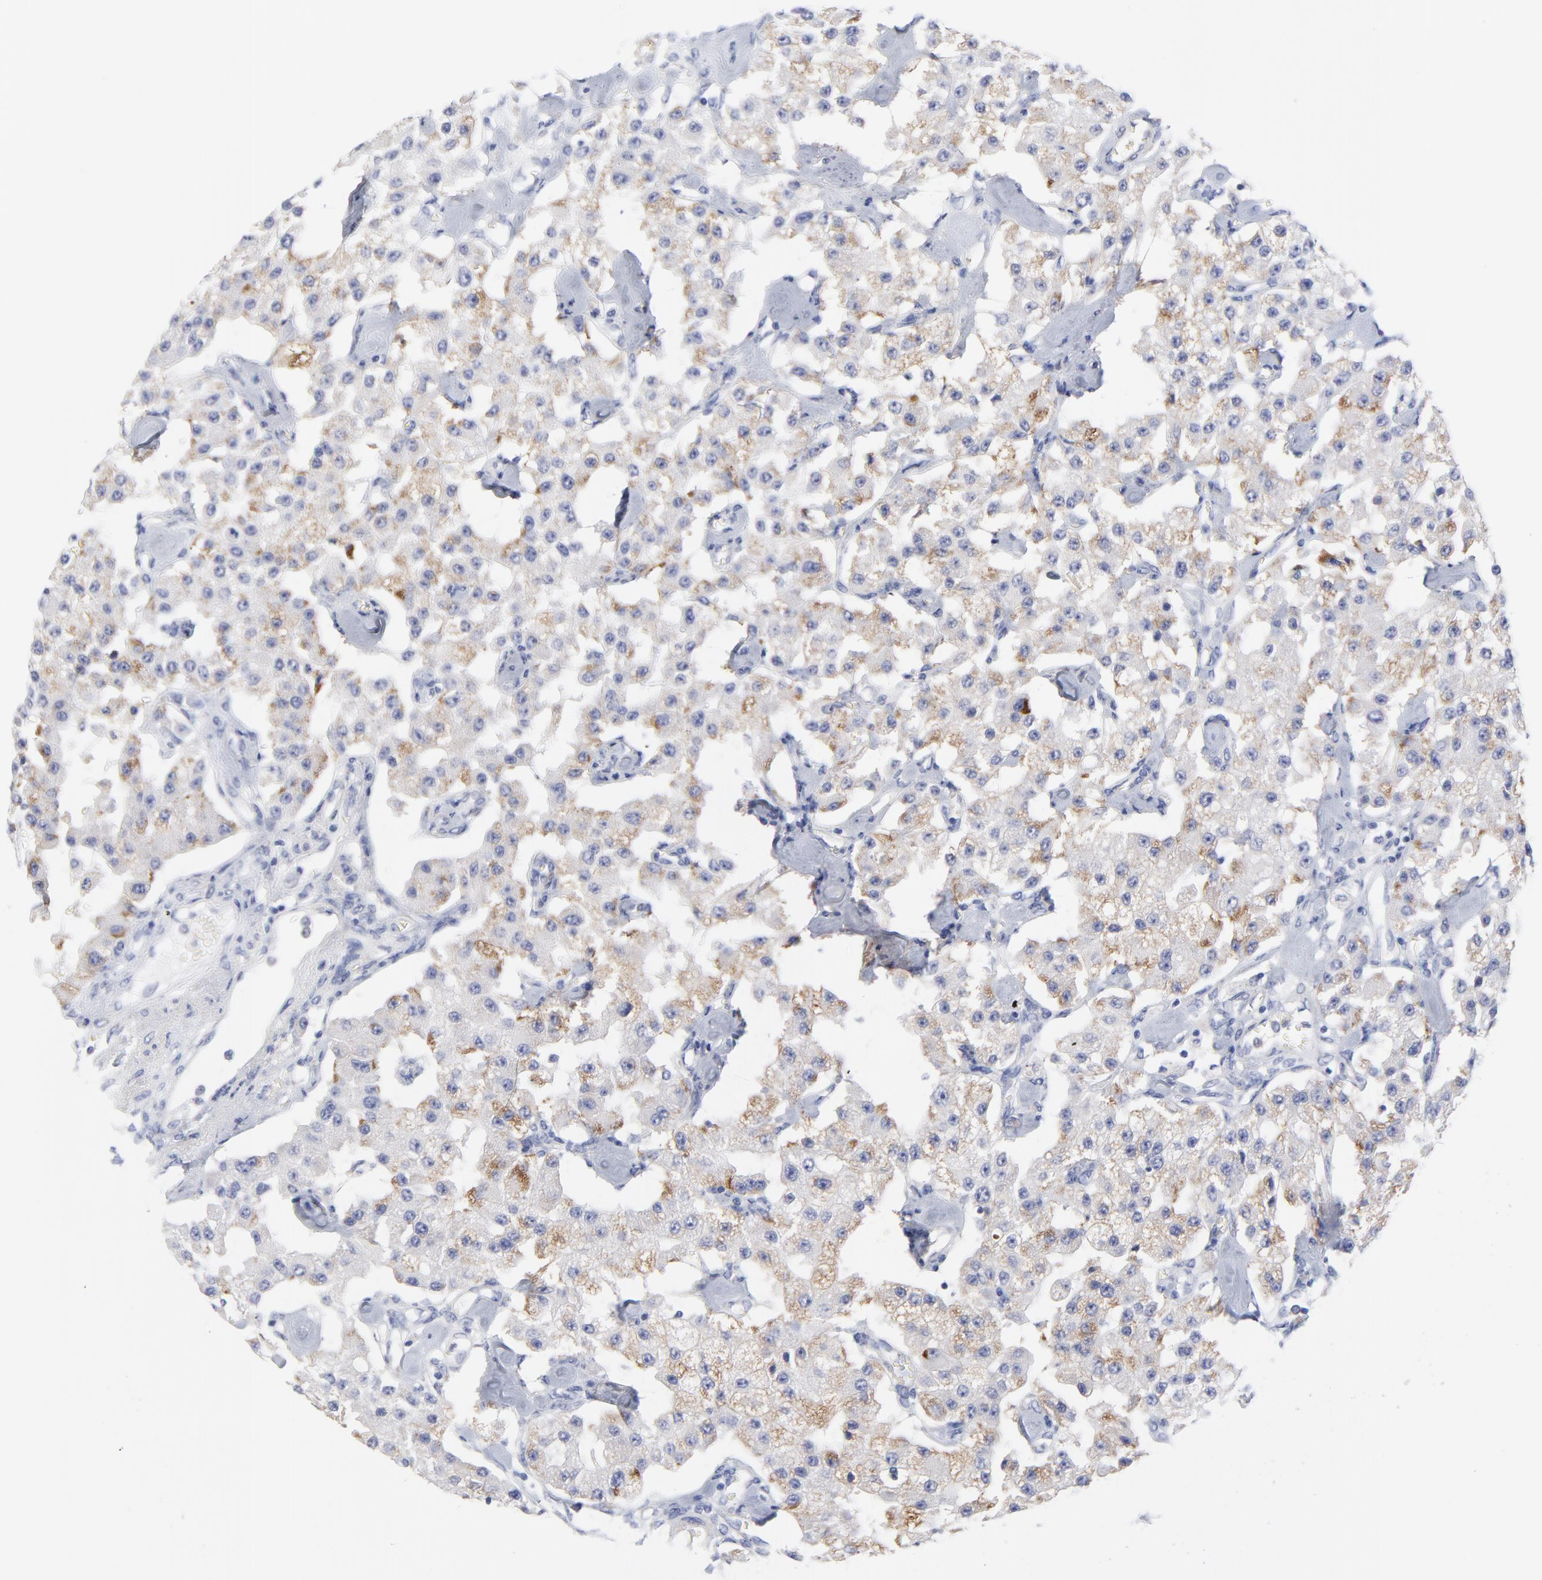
{"staining": {"intensity": "moderate", "quantity": "25%-75%", "location": "cytoplasmic/membranous"}, "tissue": "carcinoid", "cell_type": "Tumor cells", "image_type": "cancer", "snomed": [{"axis": "morphology", "description": "Carcinoid, malignant, NOS"}, {"axis": "topography", "description": "Pancreas"}], "caption": "IHC micrograph of neoplastic tissue: human malignant carcinoid stained using immunohistochemistry (IHC) shows medium levels of moderate protein expression localized specifically in the cytoplasmic/membranous of tumor cells, appearing as a cytoplasmic/membranous brown color.", "gene": "DUSP9", "patient": {"sex": "male", "age": 41}}